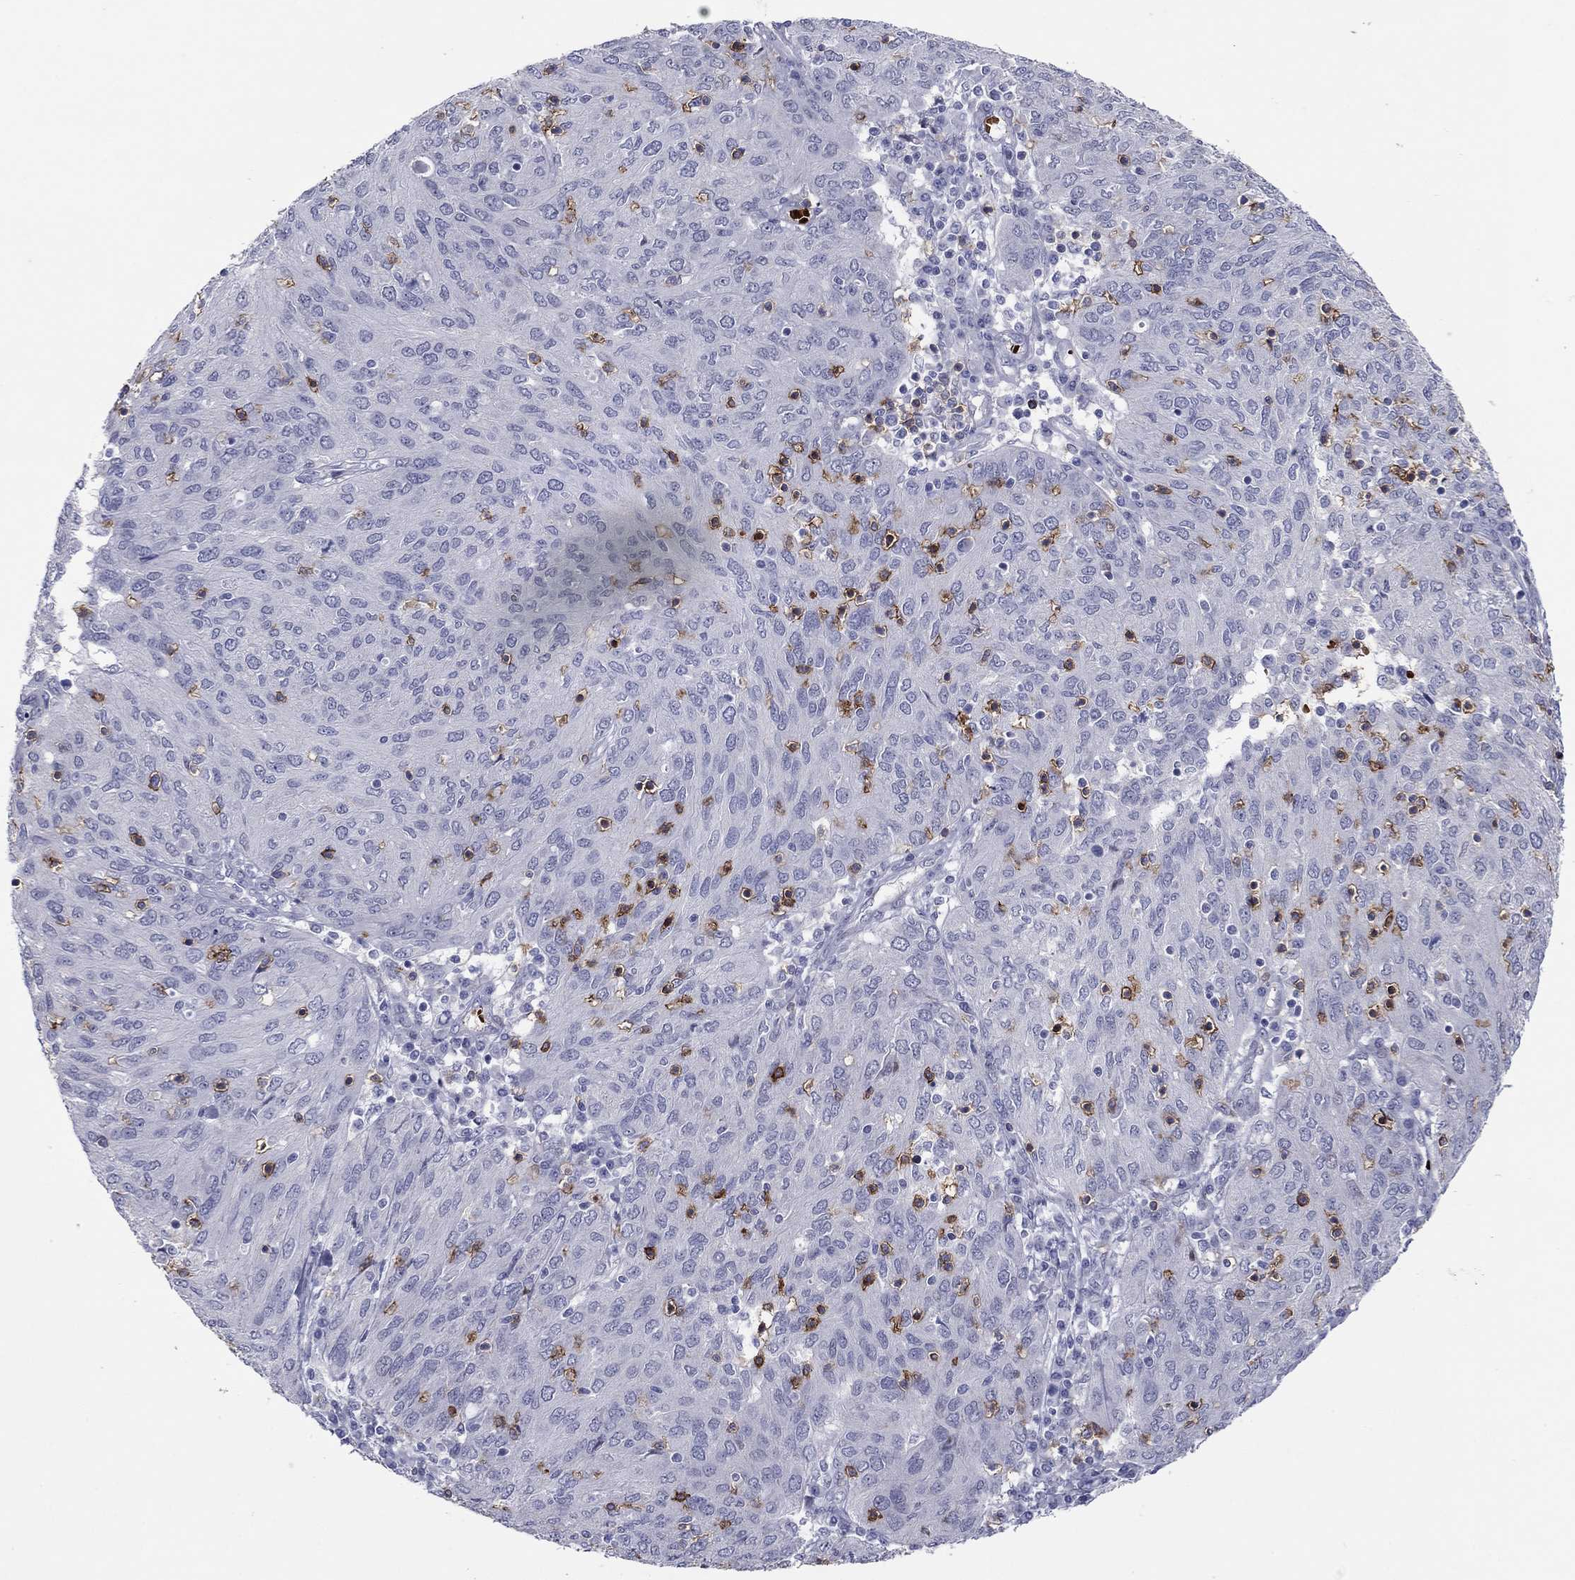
{"staining": {"intensity": "negative", "quantity": "none", "location": "none"}, "tissue": "ovarian cancer", "cell_type": "Tumor cells", "image_type": "cancer", "snomed": [{"axis": "morphology", "description": "Carcinoma, endometroid"}, {"axis": "topography", "description": "Ovary"}], "caption": "Immunohistochemical staining of endometroid carcinoma (ovarian) reveals no significant positivity in tumor cells. (DAB immunohistochemistry with hematoxylin counter stain).", "gene": "ITGAE", "patient": {"sex": "female", "age": 50}}